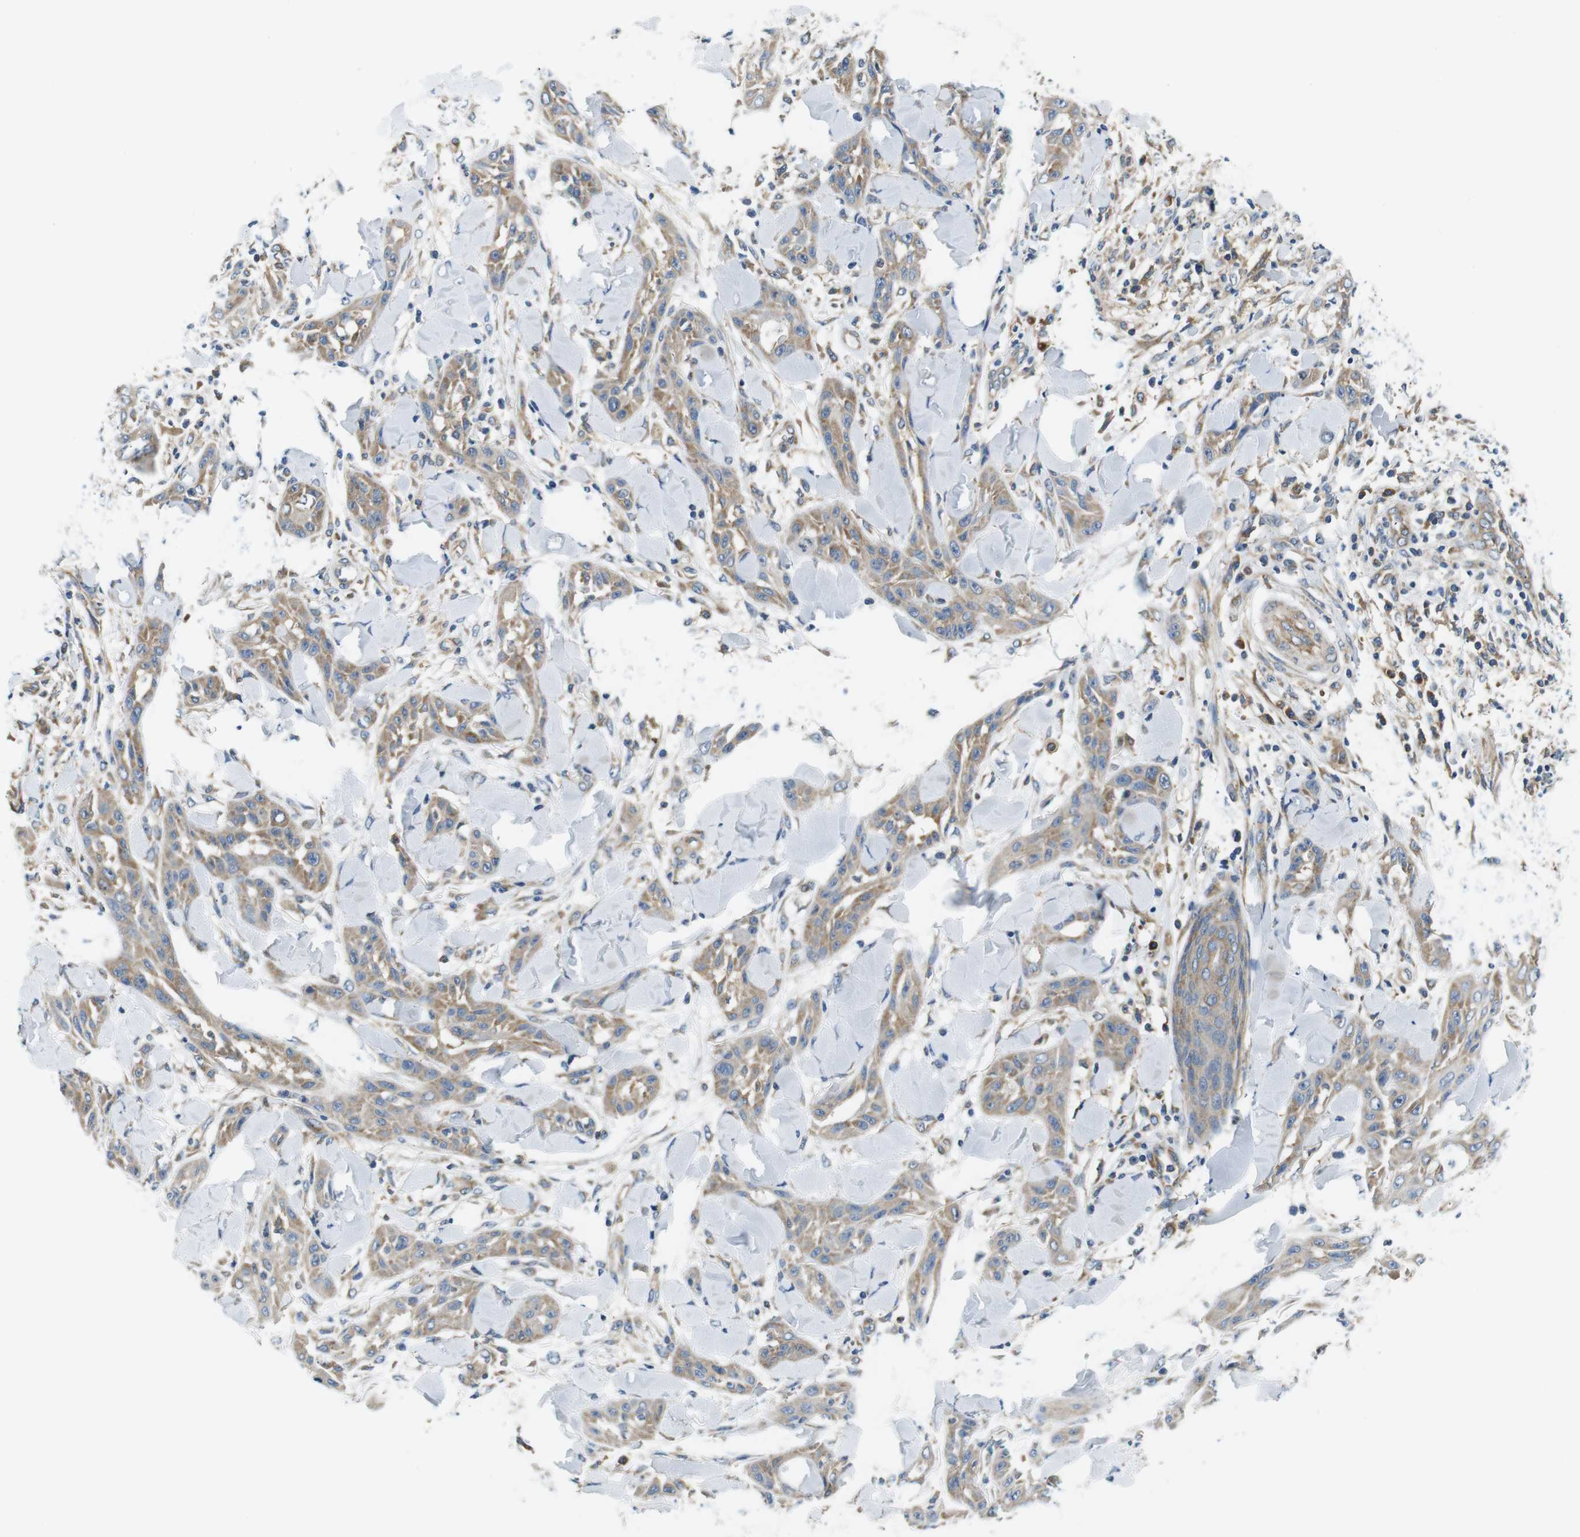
{"staining": {"intensity": "moderate", "quantity": ">75%", "location": "cytoplasmic/membranous"}, "tissue": "skin cancer", "cell_type": "Tumor cells", "image_type": "cancer", "snomed": [{"axis": "morphology", "description": "Squamous cell carcinoma, NOS"}, {"axis": "topography", "description": "Skin"}], "caption": "Immunohistochemistry of skin cancer shows medium levels of moderate cytoplasmic/membranous positivity in about >75% of tumor cells. The staining was performed using DAB (3,3'-diaminobenzidine), with brown indicating positive protein expression. Nuclei are stained blue with hematoxylin.", "gene": "EIF2B5", "patient": {"sex": "male", "age": 24}}